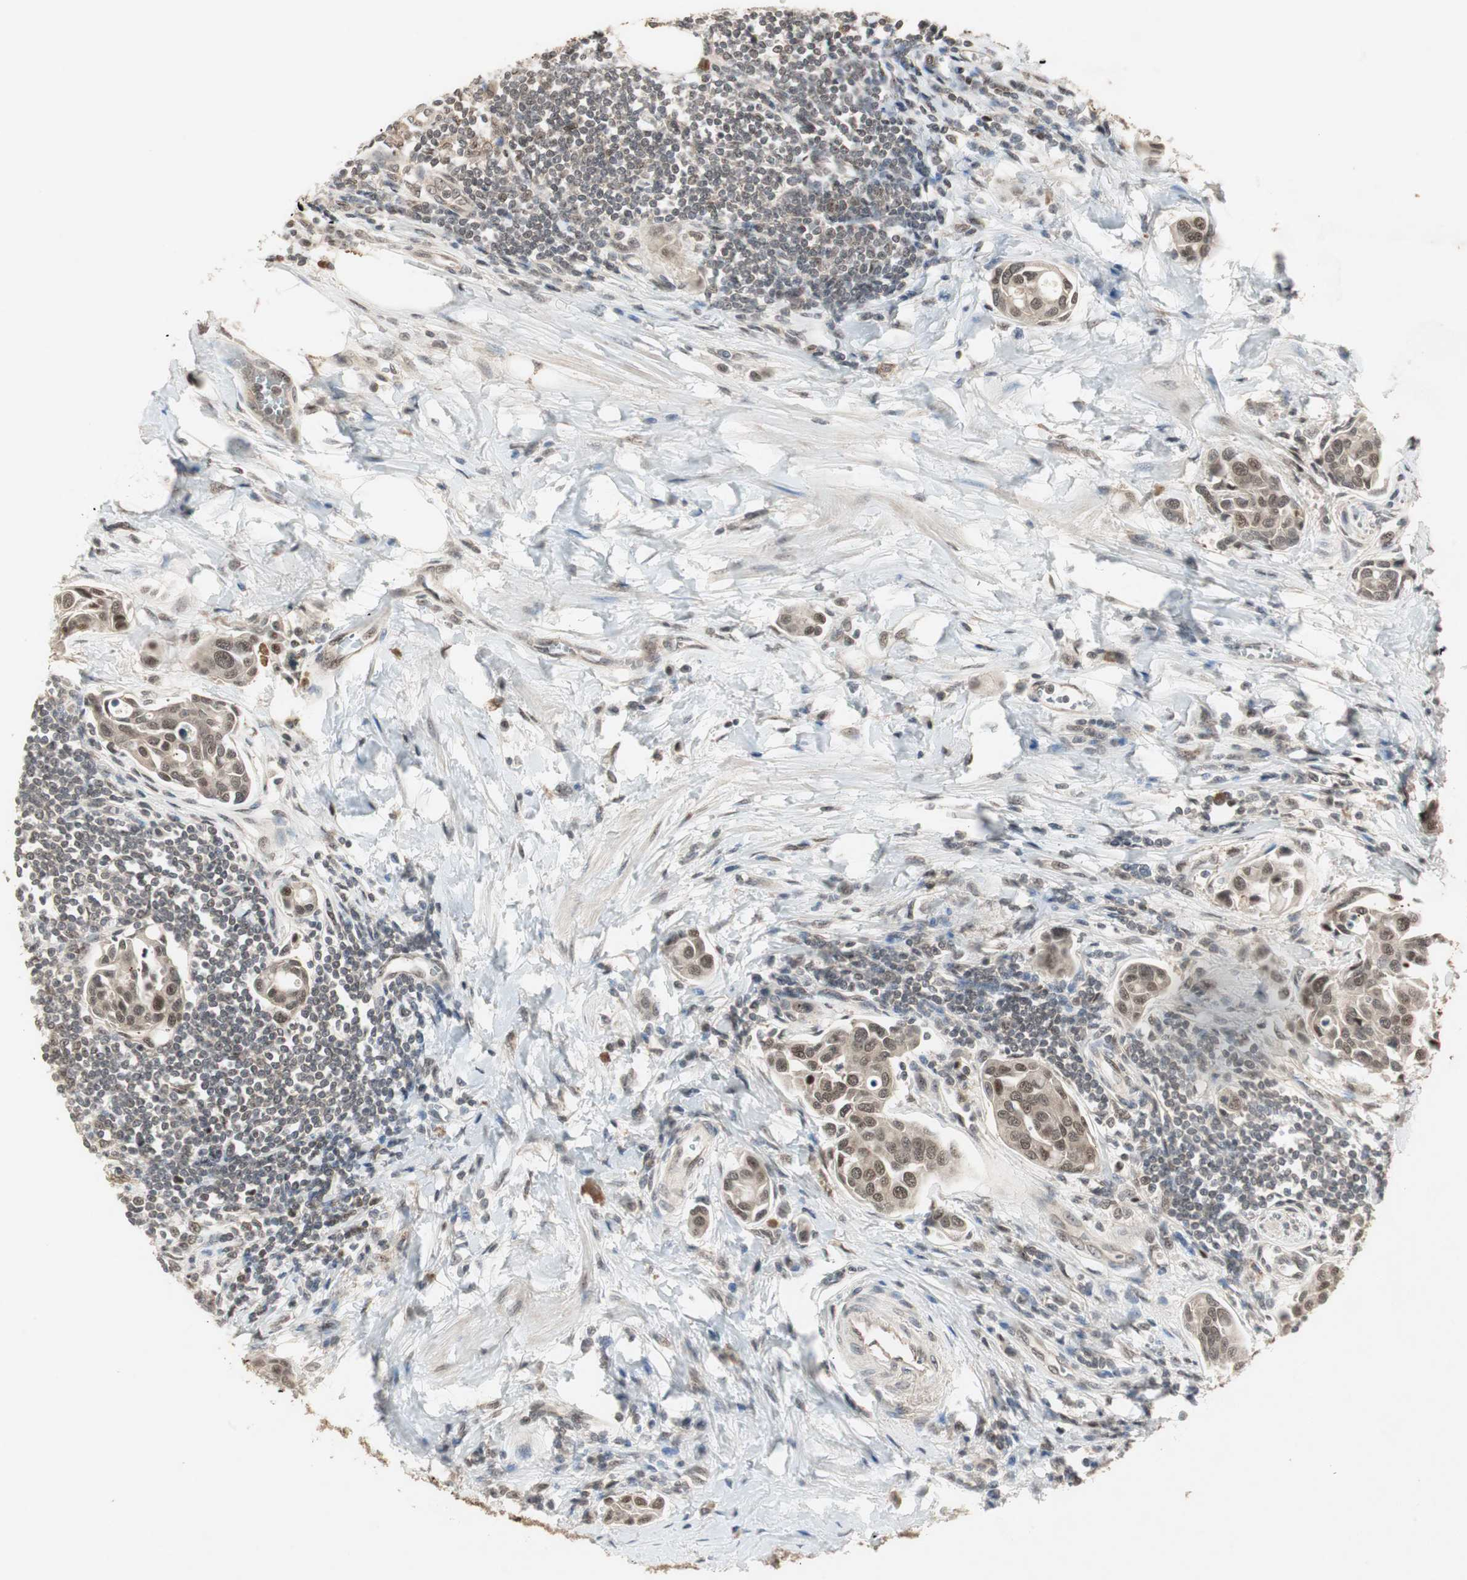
{"staining": {"intensity": "moderate", "quantity": ">75%", "location": "cytoplasmic/membranous,nuclear"}, "tissue": "urothelial cancer", "cell_type": "Tumor cells", "image_type": "cancer", "snomed": [{"axis": "morphology", "description": "Urothelial carcinoma, High grade"}, {"axis": "topography", "description": "Urinary bladder"}], "caption": "Protein analysis of urothelial cancer tissue shows moderate cytoplasmic/membranous and nuclear expression in about >75% of tumor cells.", "gene": "CSNK2B", "patient": {"sex": "male", "age": 78}}